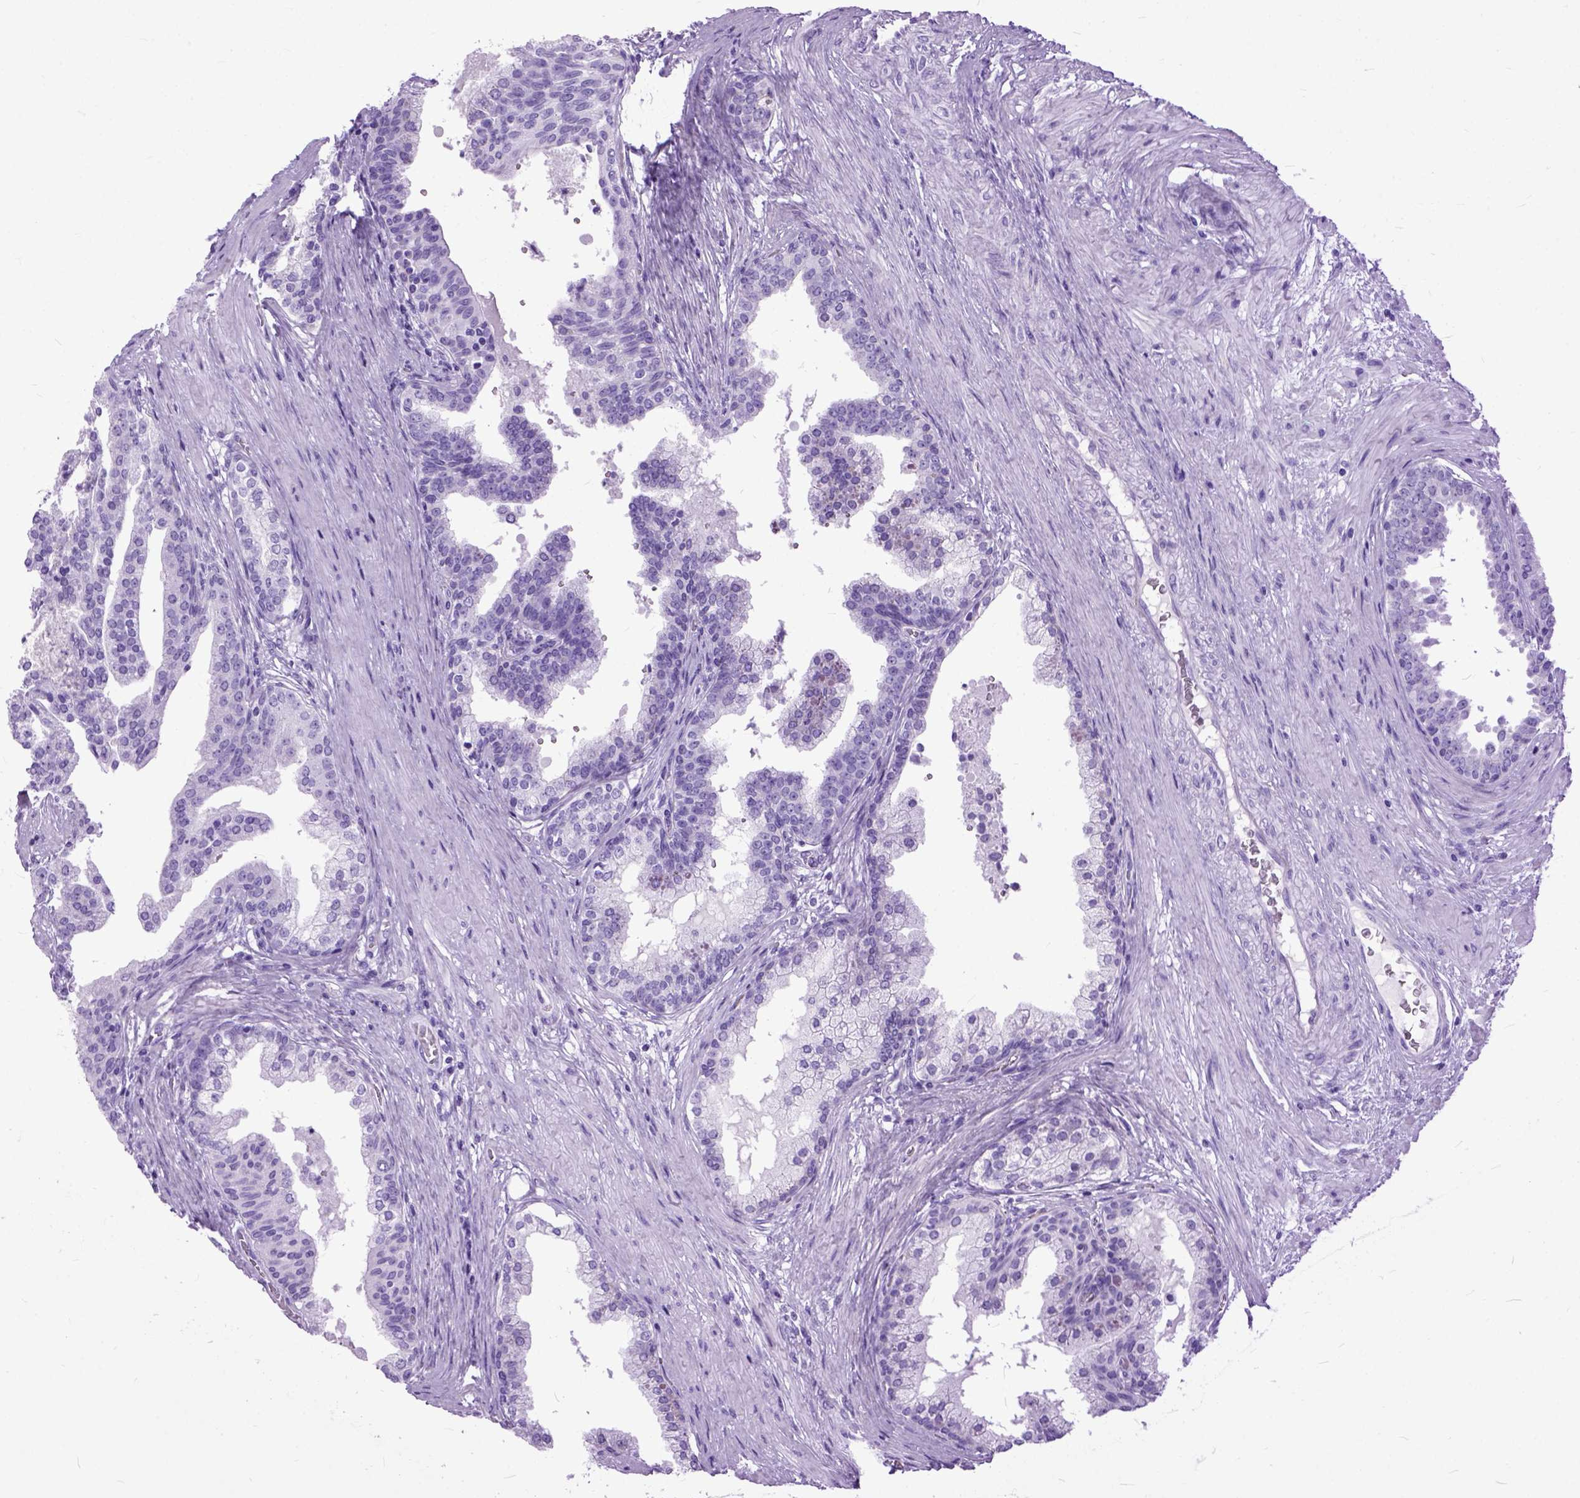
{"staining": {"intensity": "negative", "quantity": "none", "location": "none"}, "tissue": "prostate cancer", "cell_type": "Tumor cells", "image_type": "cancer", "snomed": [{"axis": "morphology", "description": "Adenocarcinoma, NOS"}, {"axis": "topography", "description": "Prostate and seminal vesicle, NOS"}, {"axis": "topography", "description": "Prostate"}], "caption": "Histopathology image shows no protein positivity in tumor cells of prostate adenocarcinoma tissue. (Stains: DAB immunohistochemistry (IHC) with hematoxylin counter stain, Microscopy: brightfield microscopy at high magnification).", "gene": "GNGT1", "patient": {"sex": "male", "age": 44}}